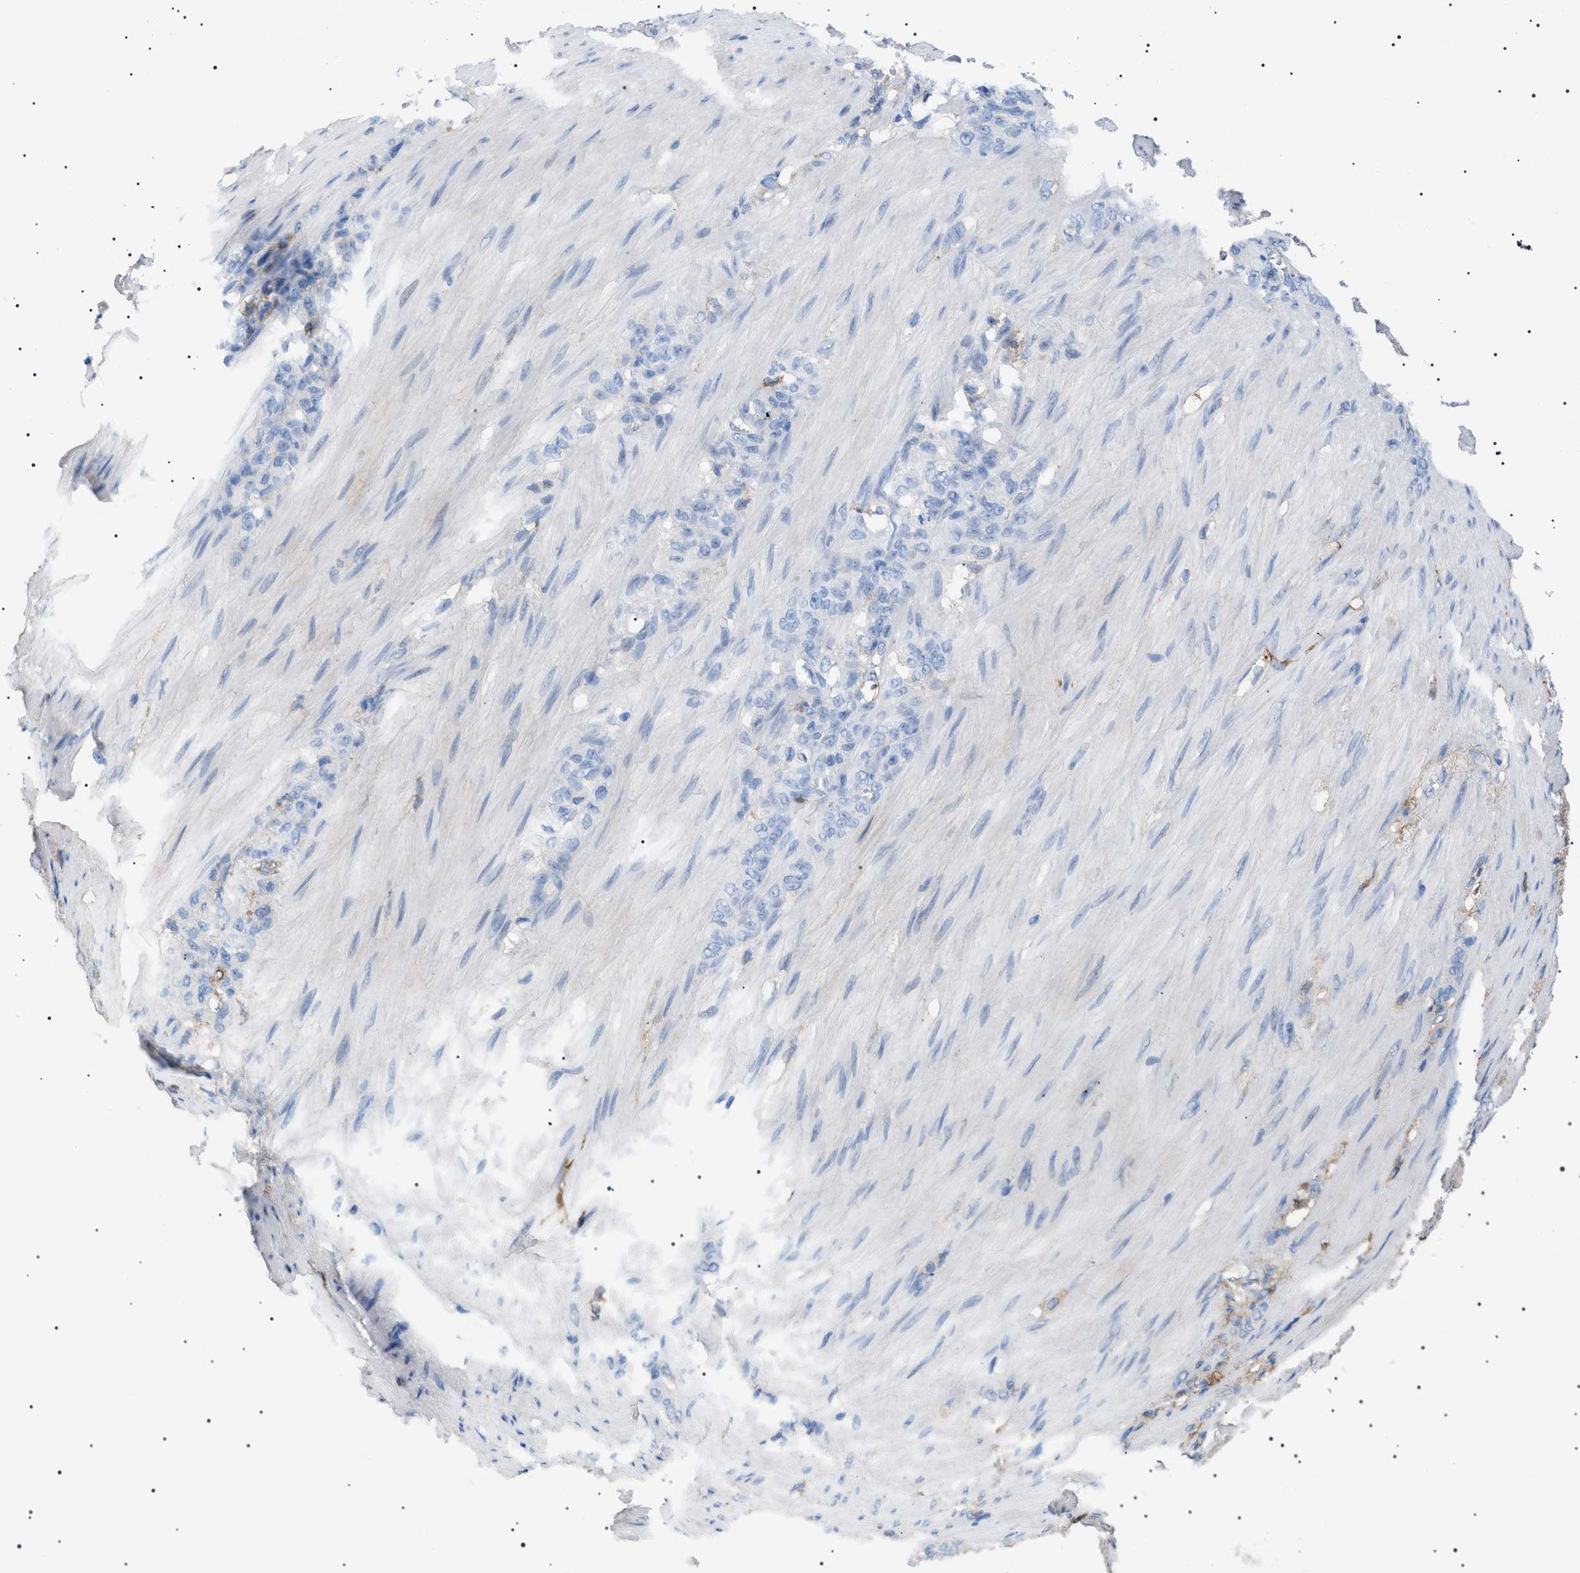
{"staining": {"intensity": "negative", "quantity": "none", "location": "none"}, "tissue": "stomach cancer", "cell_type": "Tumor cells", "image_type": "cancer", "snomed": [{"axis": "morphology", "description": "Adenocarcinoma, NOS"}, {"axis": "topography", "description": "Stomach"}], "caption": "This is a histopathology image of immunohistochemistry (IHC) staining of stomach adenocarcinoma, which shows no positivity in tumor cells.", "gene": "LPA", "patient": {"sex": "male", "age": 82}}